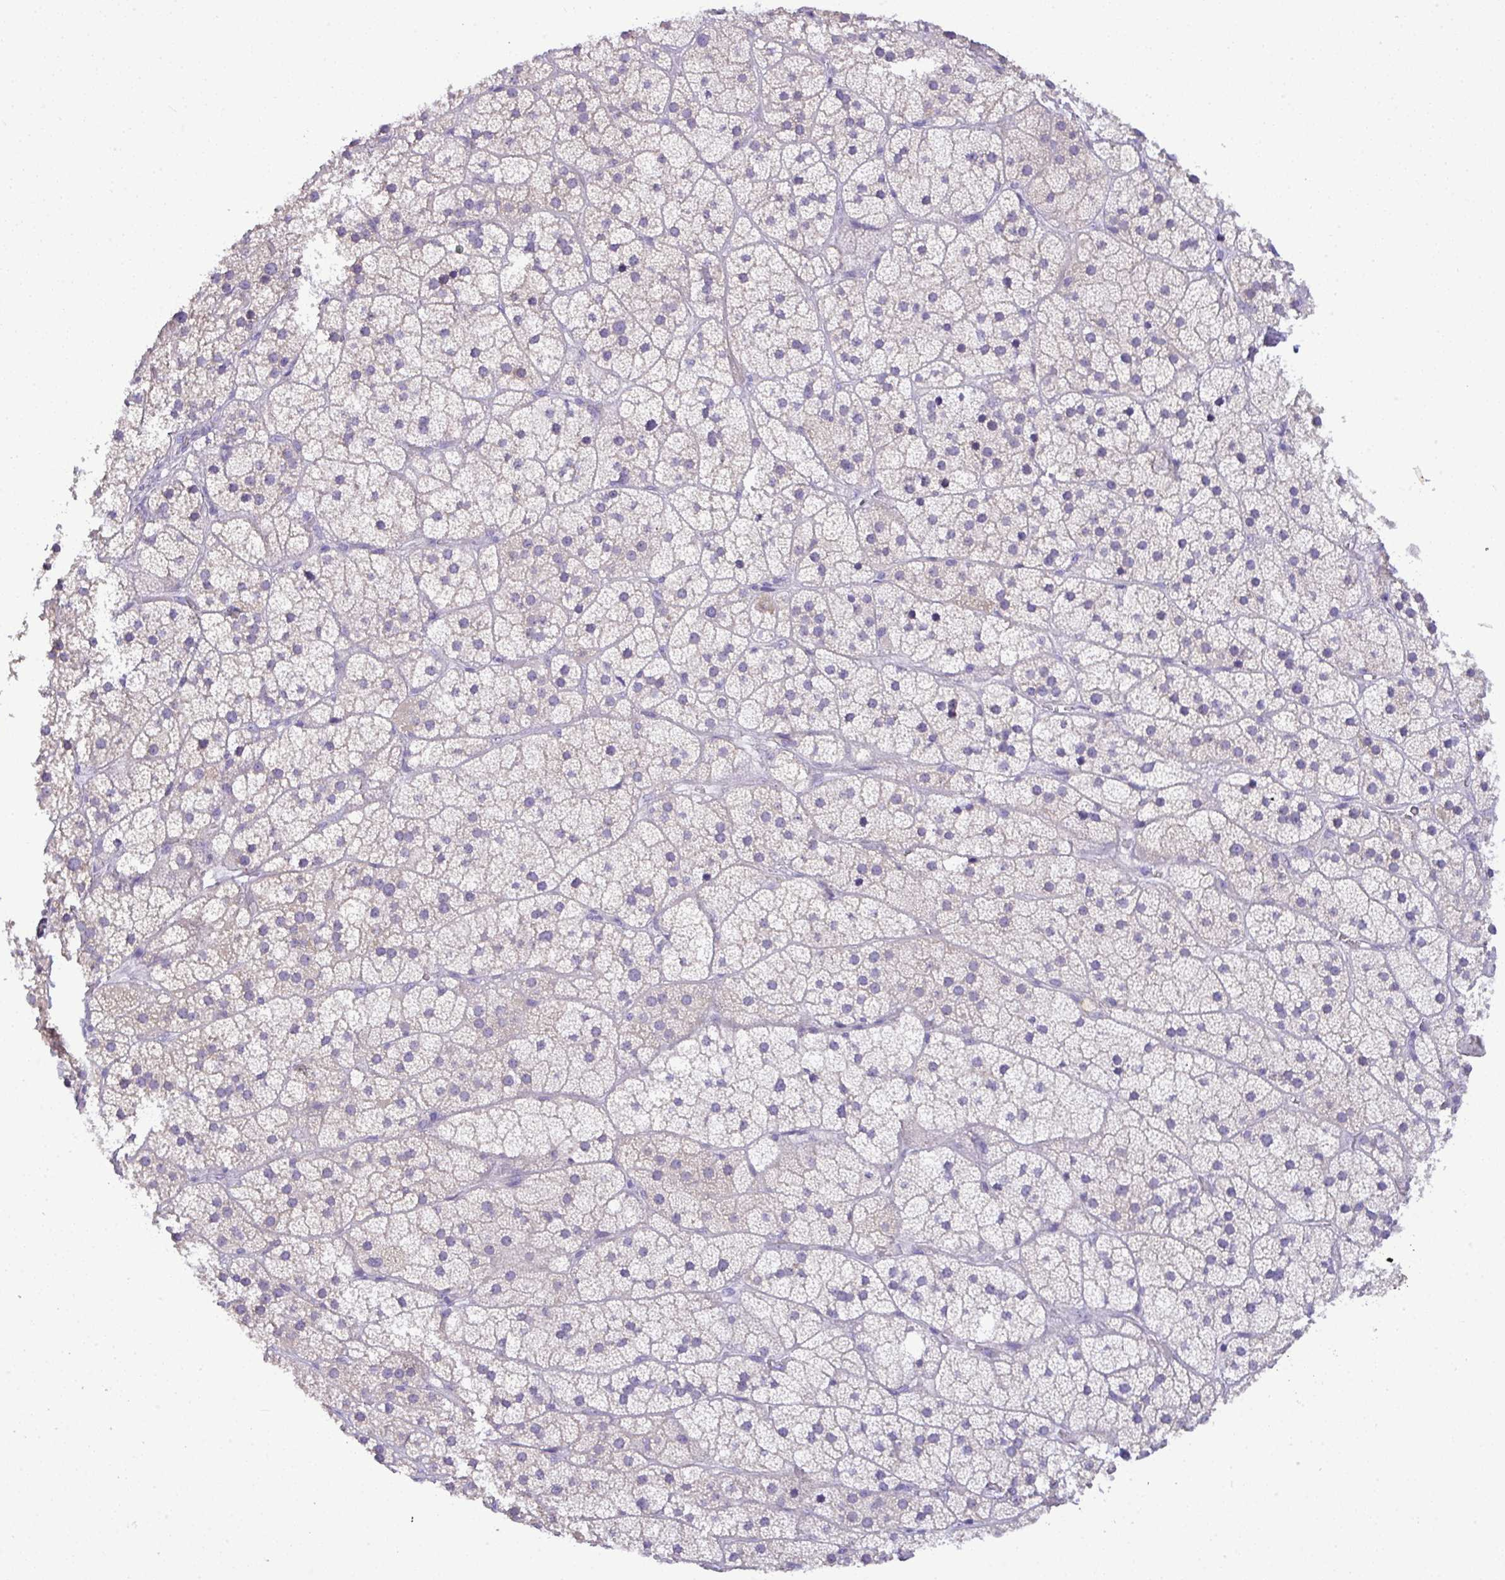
{"staining": {"intensity": "weak", "quantity": "<25%", "location": "cytoplasmic/membranous"}, "tissue": "adrenal gland", "cell_type": "Glandular cells", "image_type": "normal", "snomed": [{"axis": "morphology", "description": "Normal tissue, NOS"}, {"axis": "topography", "description": "Adrenal gland"}], "caption": "This is a image of immunohistochemistry (IHC) staining of normal adrenal gland, which shows no positivity in glandular cells. Nuclei are stained in blue.", "gene": "ST8SIA2", "patient": {"sex": "male", "age": 57}}